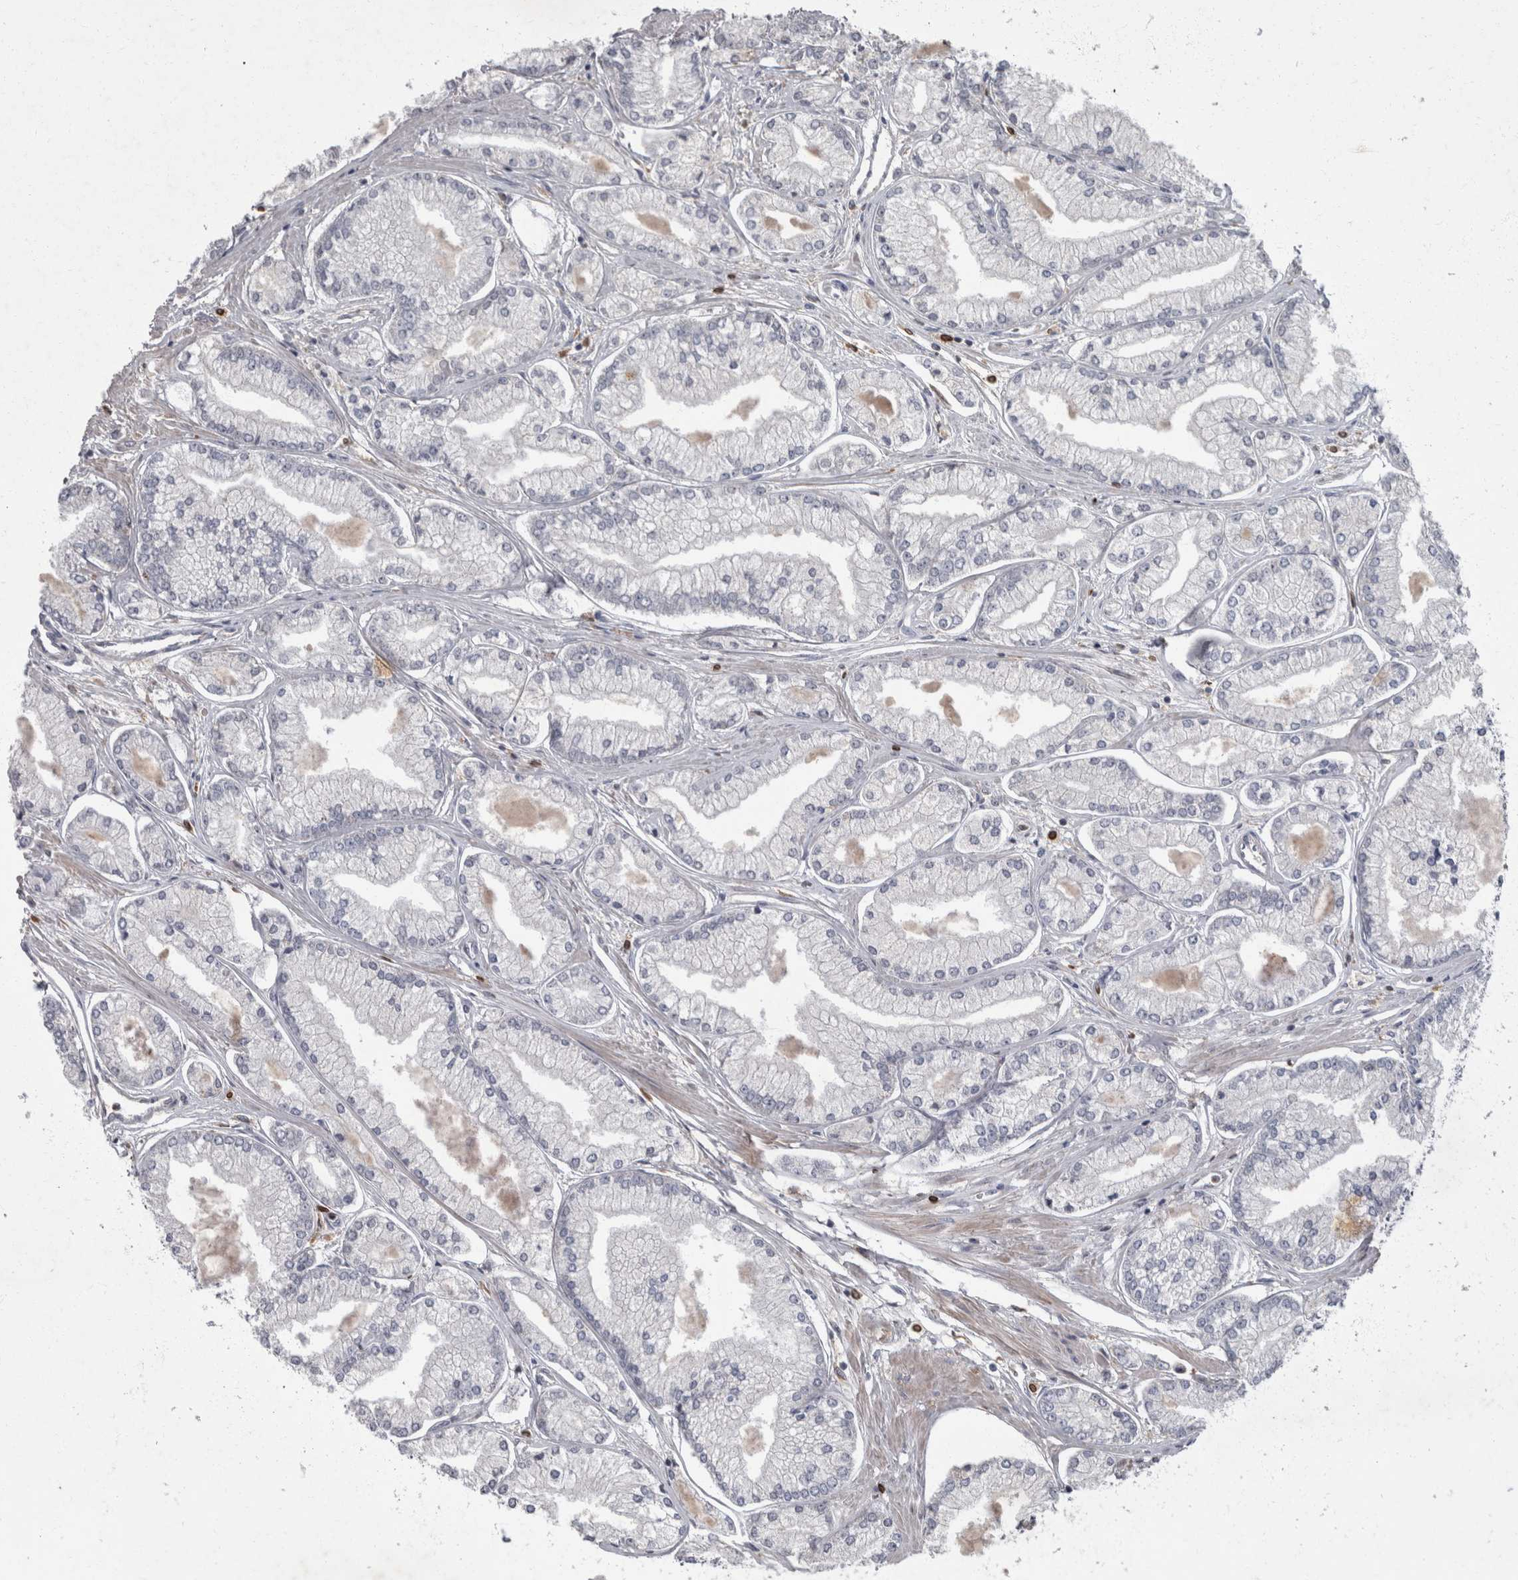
{"staining": {"intensity": "negative", "quantity": "none", "location": "none"}, "tissue": "prostate cancer", "cell_type": "Tumor cells", "image_type": "cancer", "snomed": [{"axis": "morphology", "description": "Adenocarcinoma, Low grade"}, {"axis": "topography", "description": "Prostate"}], "caption": "IHC histopathology image of neoplastic tissue: human prostate low-grade adenocarcinoma stained with DAB exhibits no significant protein staining in tumor cells.", "gene": "PPP1R3C", "patient": {"sex": "male", "age": 52}}